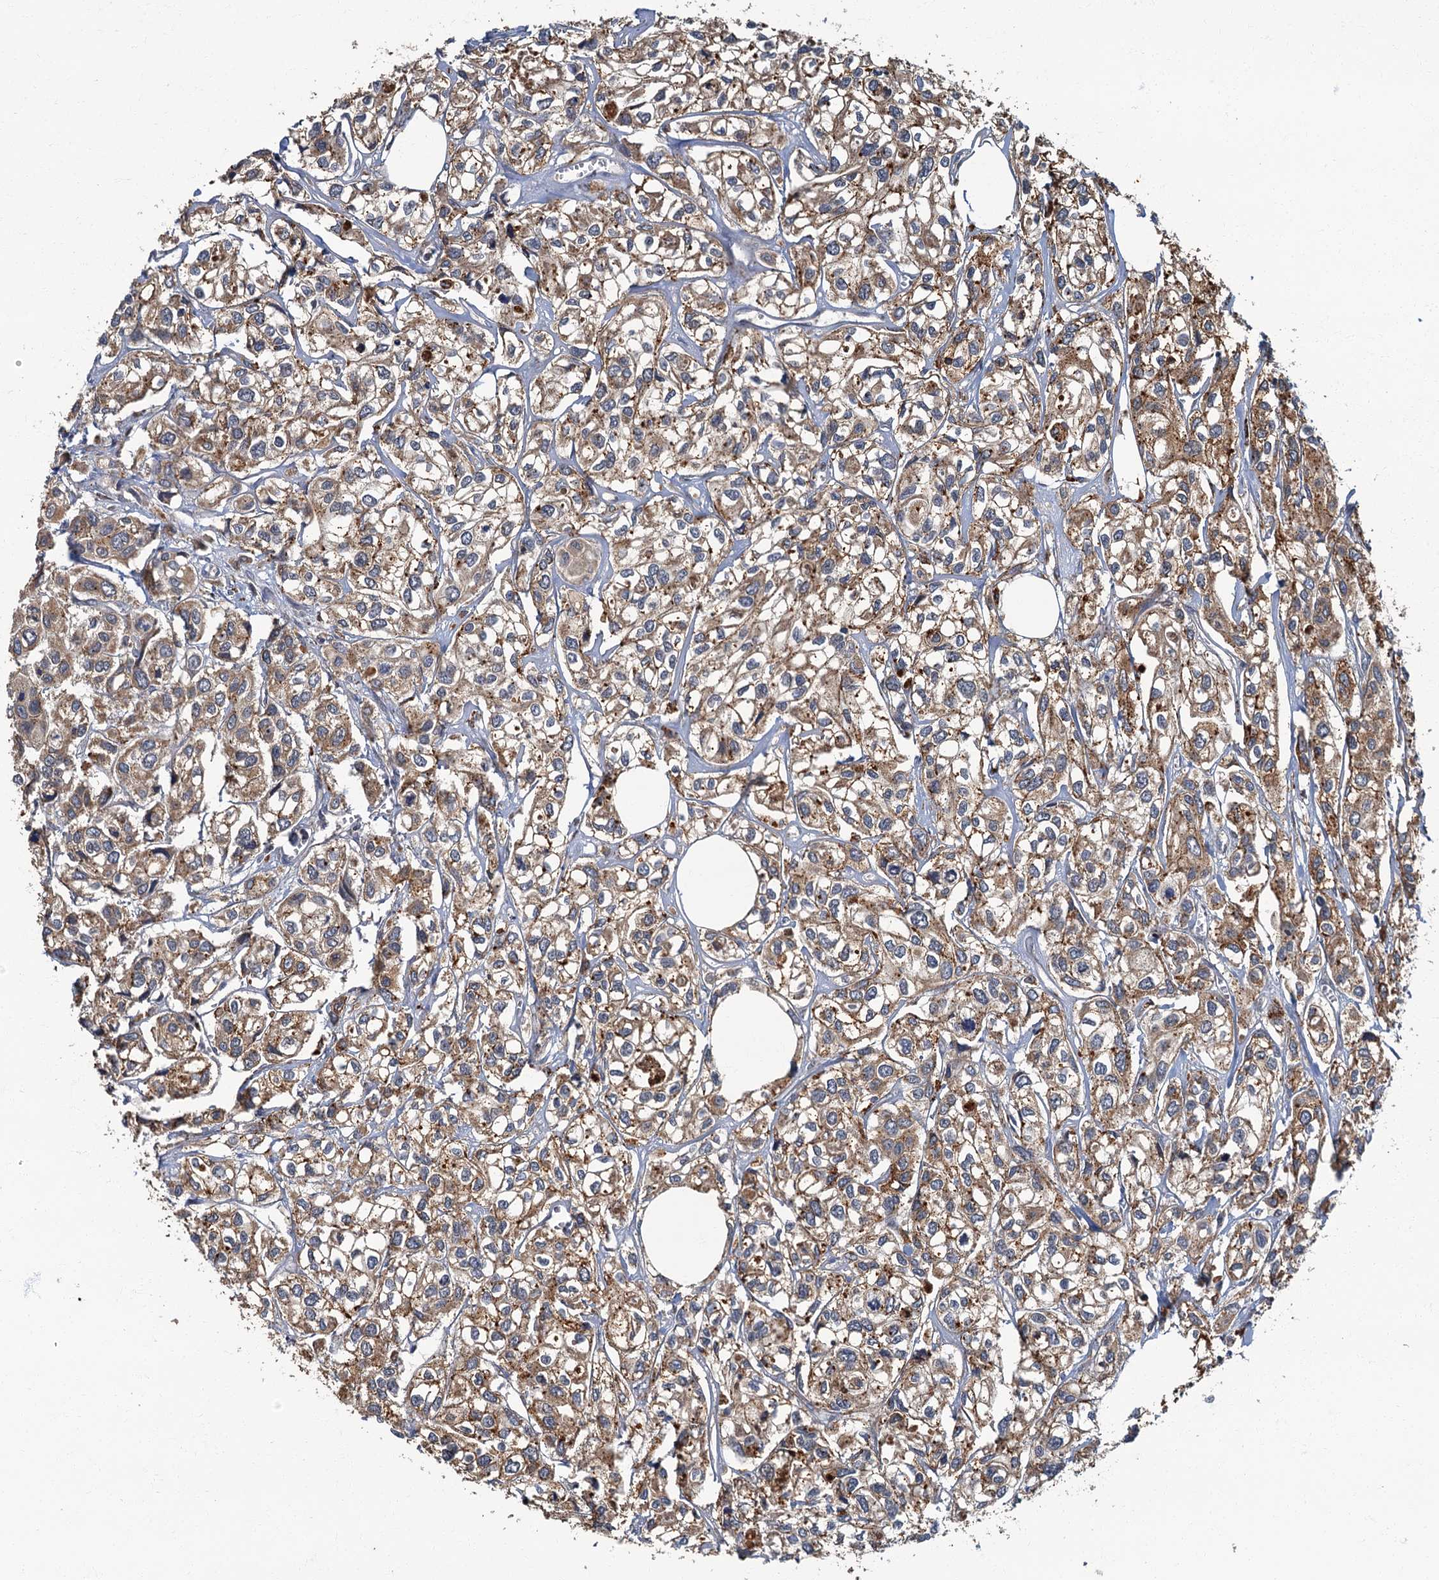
{"staining": {"intensity": "moderate", "quantity": ">75%", "location": "cytoplasmic/membranous"}, "tissue": "urothelial cancer", "cell_type": "Tumor cells", "image_type": "cancer", "snomed": [{"axis": "morphology", "description": "Urothelial carcinoma, High grade"}, {"axis": "topography", "description": "Urinary bladder"}], "caption": "Urothelial cancer stained for a protein (brown) exhibits moderate cytoplasmic/membranous positive positivity in approximately >75% of tumor cells.", "gene": "WDCP", "patient": {"sex": "male", "age": 67}}